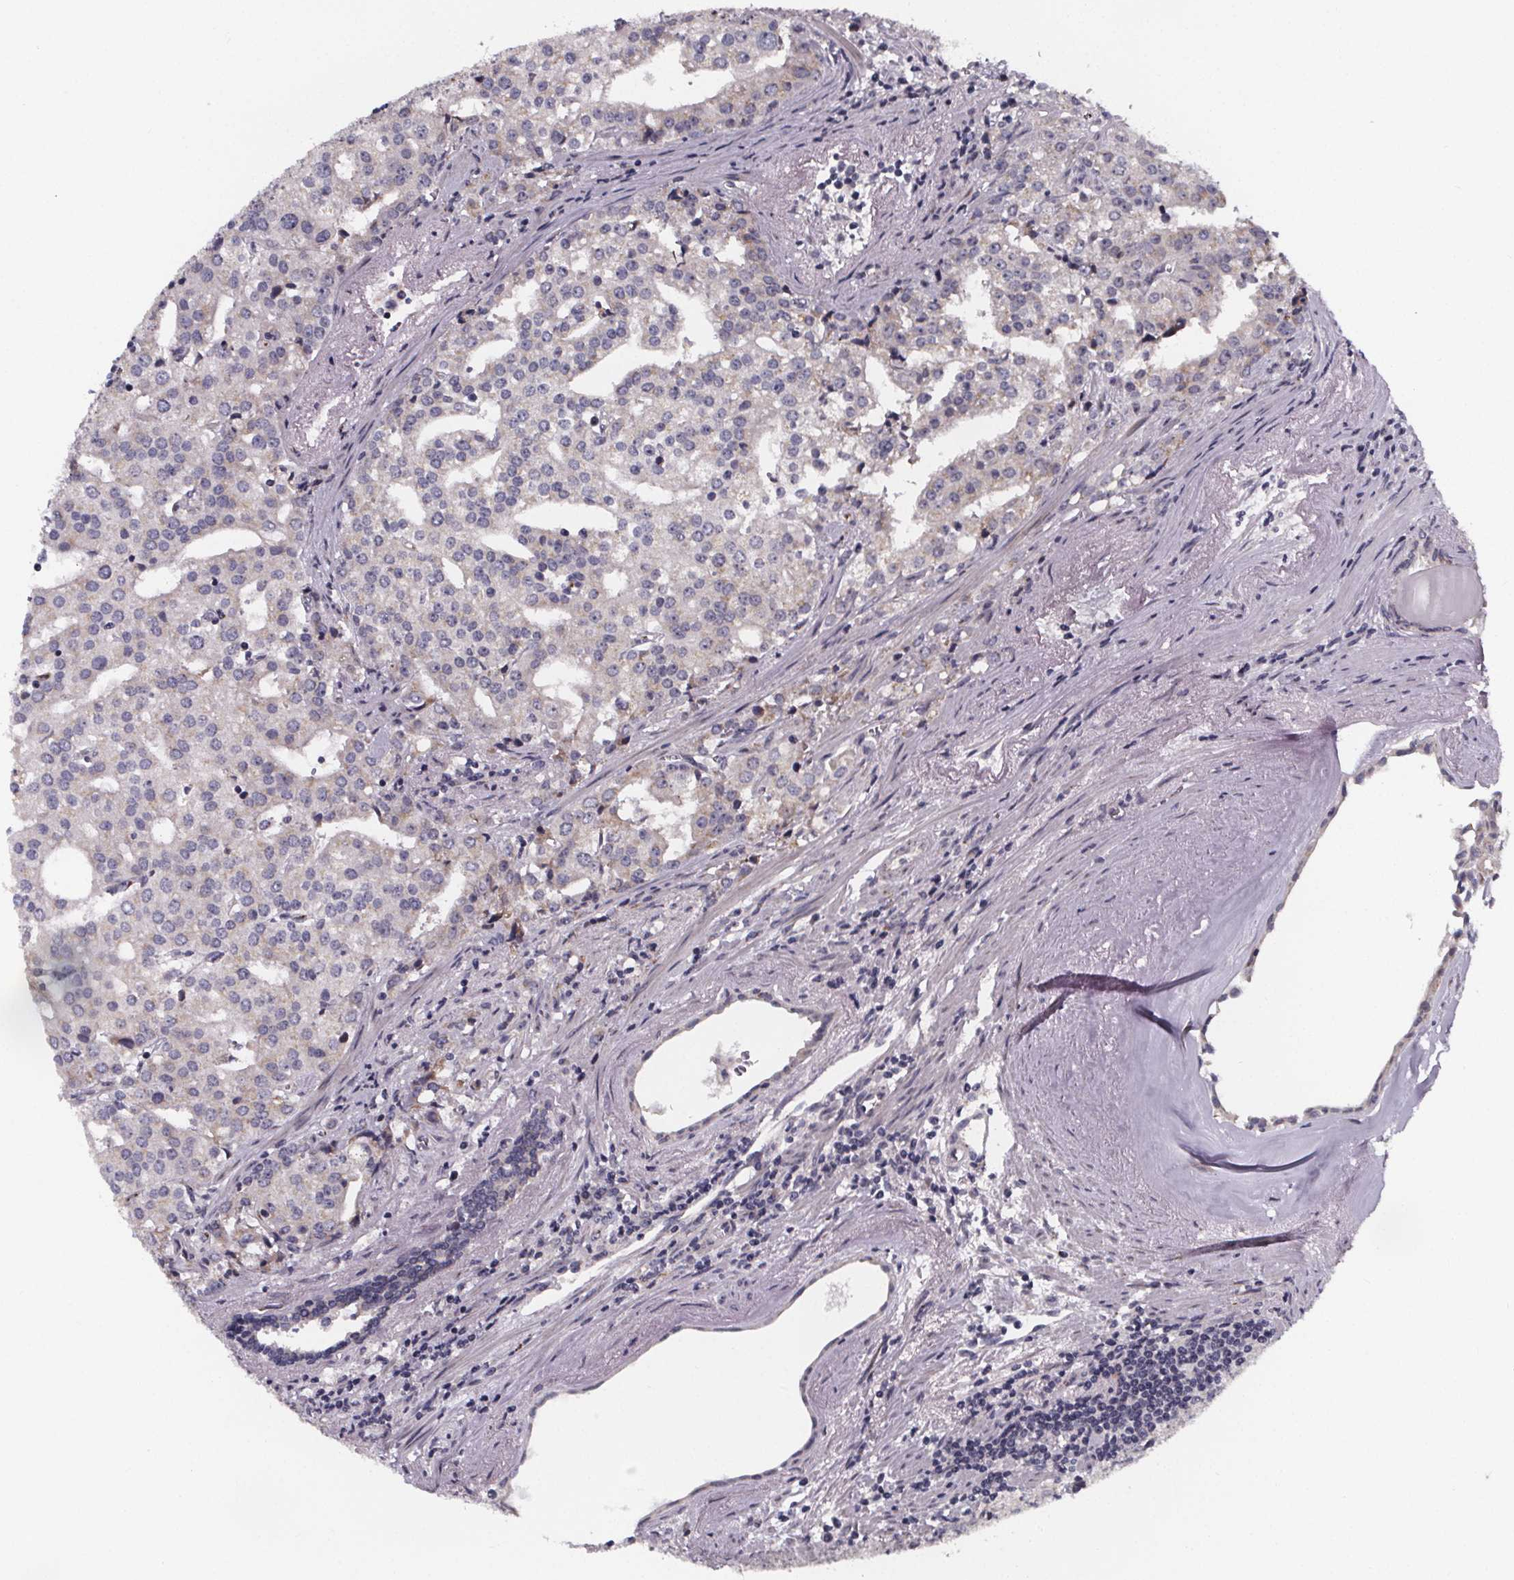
{"staining": {"intensity": "moderate", "quantity": "25%-75%", "location": "cytoplasmic/membranous"}, "tissue": "prostate cancer", "cell_type": "Tumor cells", "image_type": "cancer", "snomed": [{"axis": "morphology", "description": "Adenocarcinoma, High grade"}, {"axis": "topography", "description": "Prostate"}], "caption": "Prostate cancer (high-grade adenocarcinoma) was stained to show a protein in brown. There is medium levels of moderate cytoplasmic/membranous staining in about 25%-75% of tumor cells. Ihc stains the protein of interest in brown and the nuclei are stained blue.", "gene": "NDST1", "patient": {"sex": "male", "age": 68}}